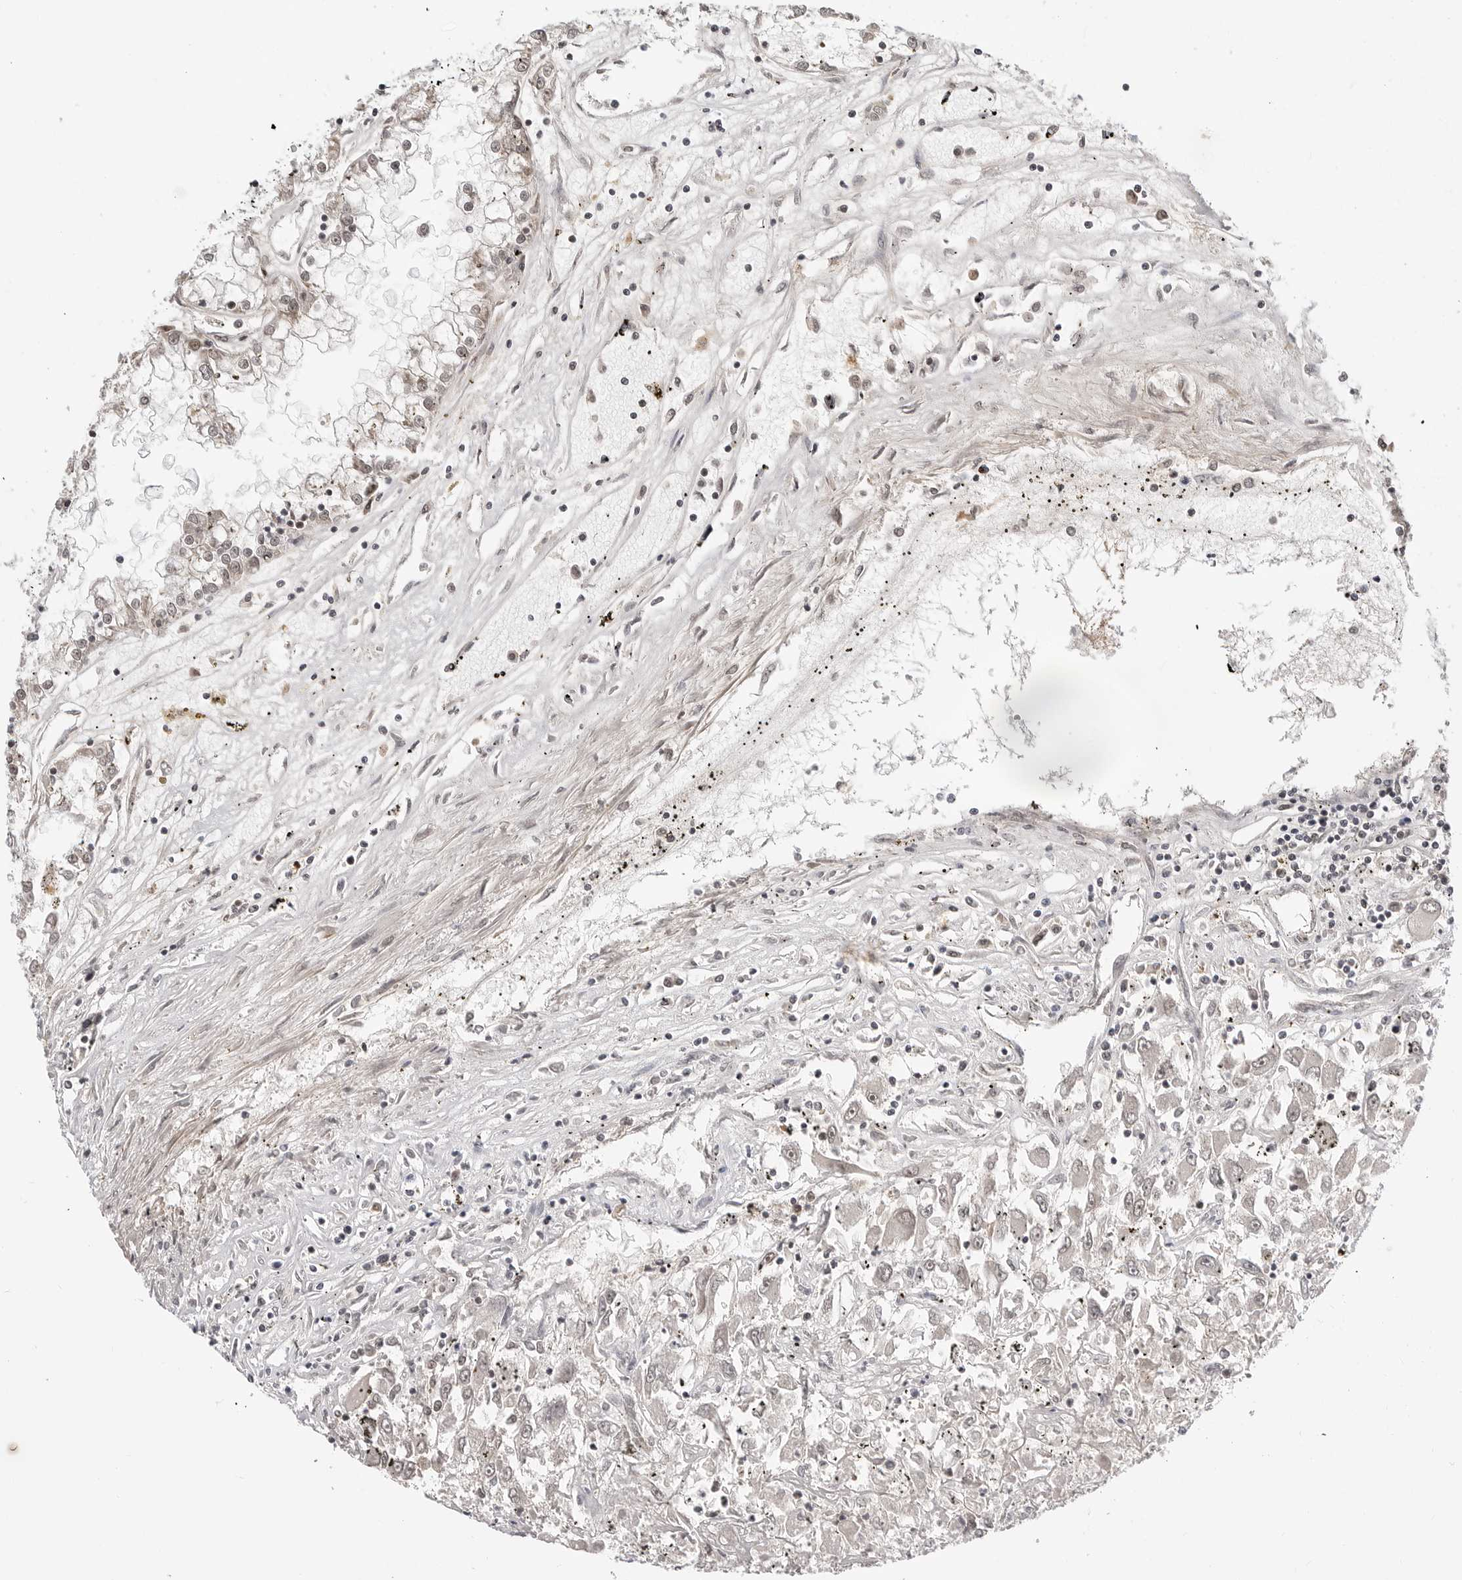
{"staining": {"intensity": "weak", "quantity": ">75%", "location": "nuclear"}, "tissue": "renal cancer", "cell_type": "Tumor cells", "image_type": "cancer", "snomed": [{"axis": "morphology", "description": "Adenocarcinoma, NOS"}, {"axis": "topography", "description": "Kidney"}], "caption": "Protein positivity by IHC reveals weak nuclear expression in approximately >75% of tumor cells in renal cancer. The protein of interest is stained brown, and the nuclei are stained in blue (DAB (3,3'-diaminobenzidine) IHC with brightfield microscopy, high magnification).", "gene": "C8orf33", "patient": {"sex": "female", "age": 52}}